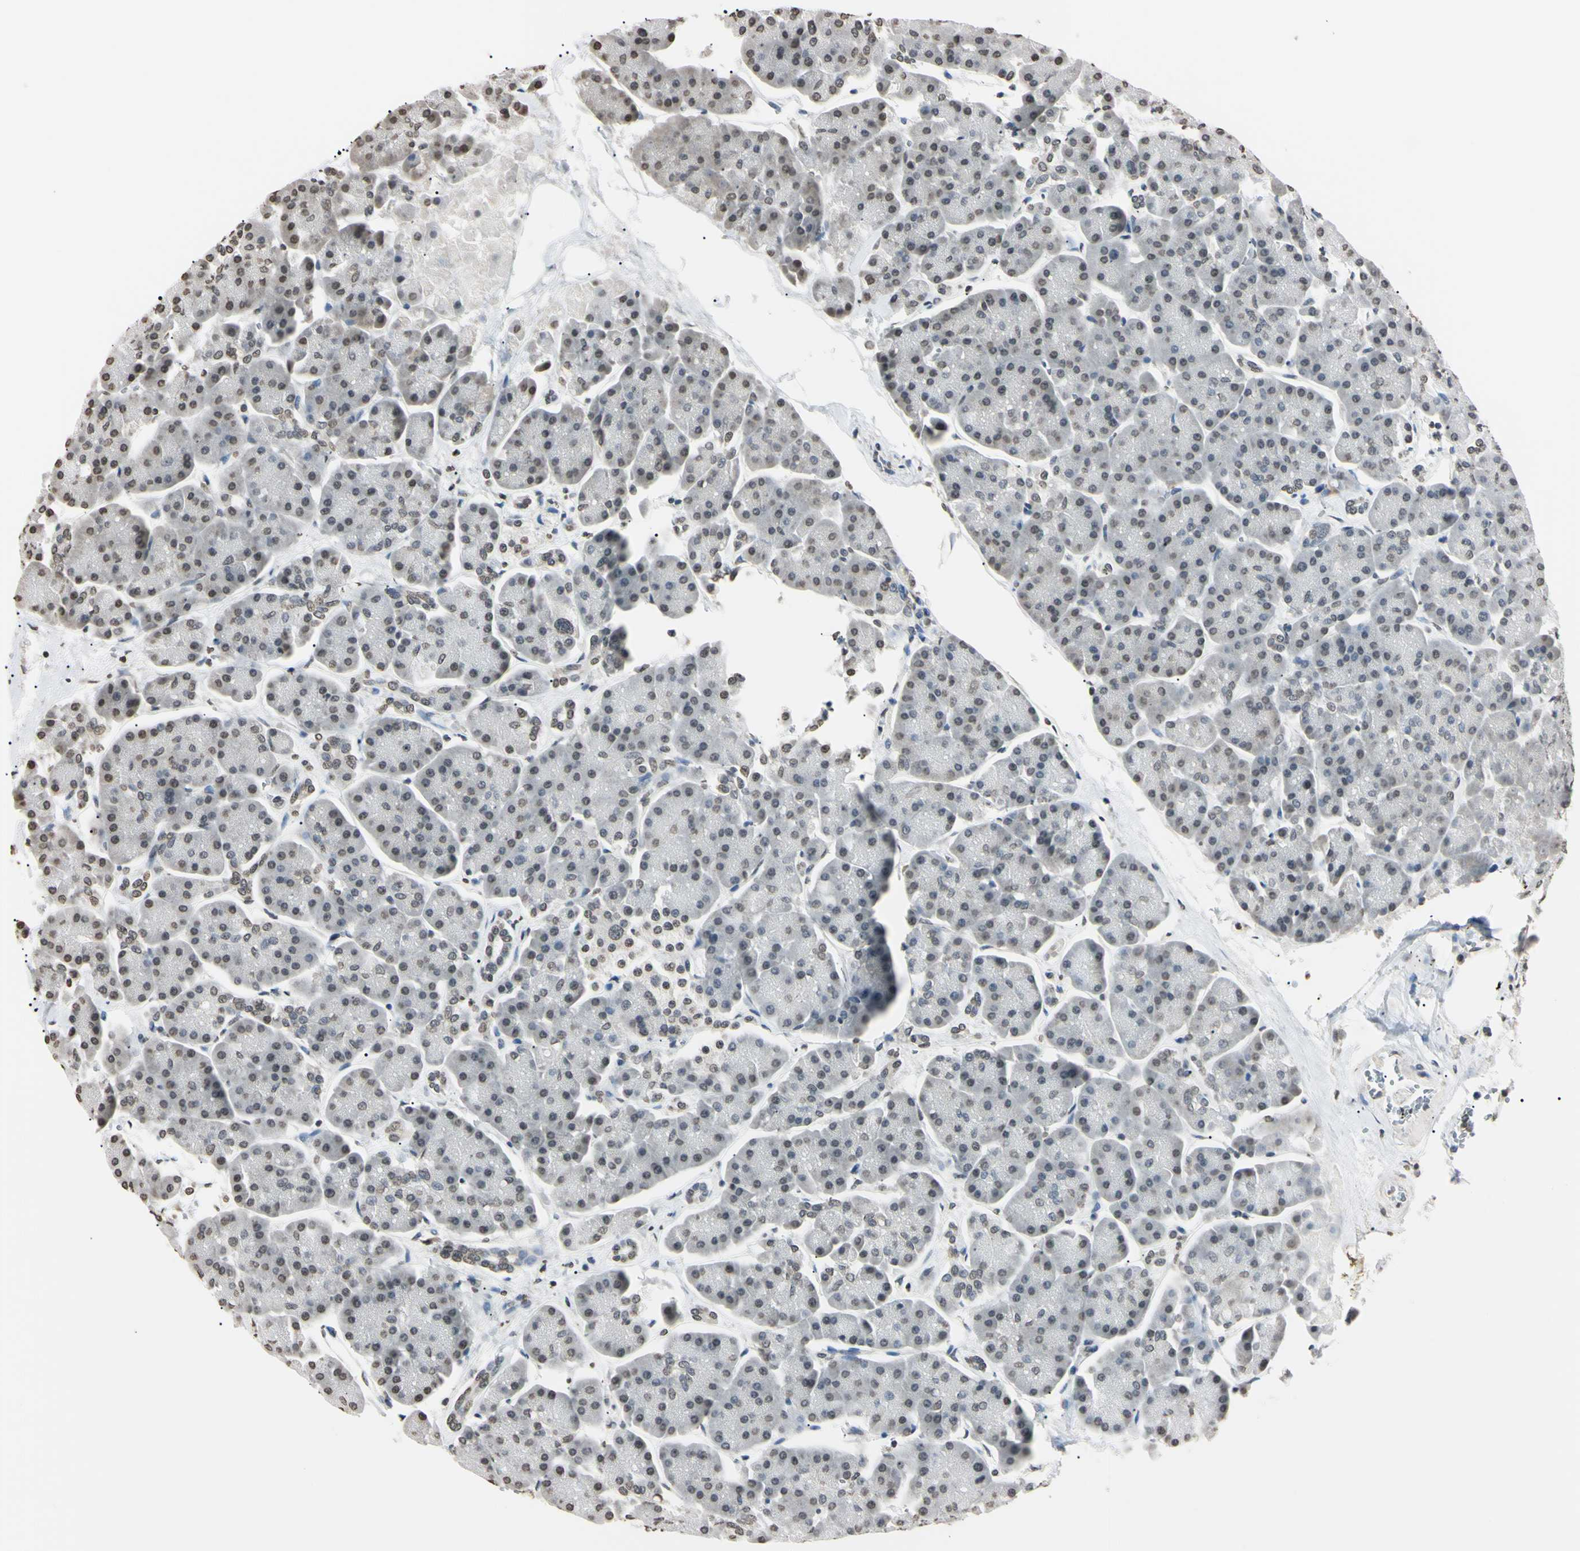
{"staining": {"intensity": "weak", "quantity": "25%-75%", "location": "nuclear"}, "tissue": "pancreas", "cell_type": "Exocrine glandular cells", "image_type": "normal", "snomed": [{"axis": "morphology", "description": "Normal tissue, NOS"}, {"axis": "topography", "description": "Pancreas"}], "caption": "A histopathology image of human pancreas stained for a protein shows weak nuclear brown staining in exocrine glandular cells. (Stains: DAB (3,3'-diaminobenzidine) in brown, nuclei in blue, Microscopy: brightfield microscopy at high magnification).", "gene": "CDC45", "patient": {"sex": "female", "age": 70}}